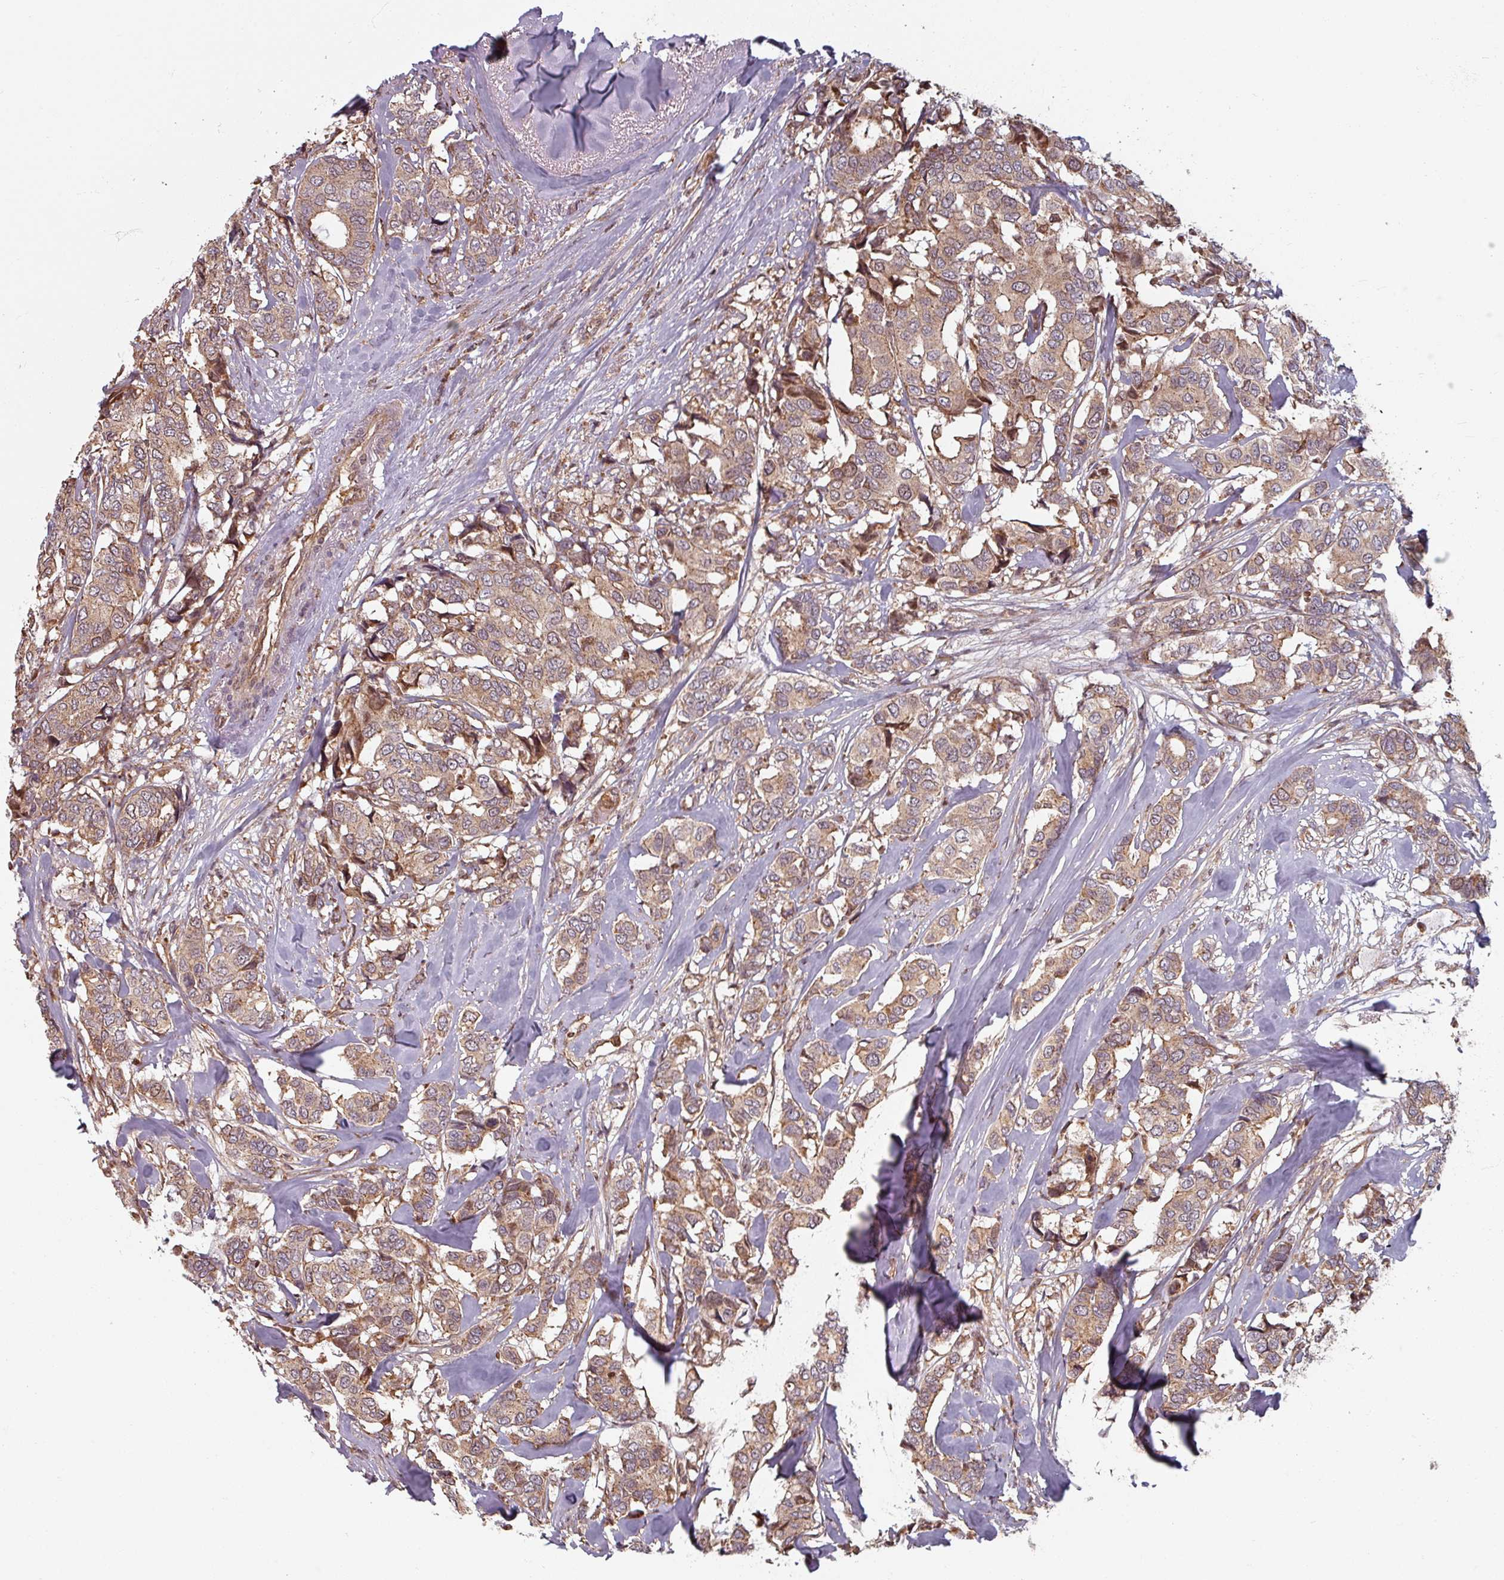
{"staining": {"intensity": "moderate", "quantity": ">75%", "location": "cytoplasmic/membranous"}, "tissue": "breast cancer", "cell_type": "Tumor cells", "image_type": "cancer", "snomed": [{"axis": "morphology", "description": "Duct carcinoma"}, {"axis": "topography", "description": "Breast"}], "caption": "IHC (DAB) staining of human breast cancer (infiltrating ductal carcinoma) shows moderate cytoplasmic/membranous protein expression in about >75% of tumor cells.", "gene": "EID1", "patient": {"sex": "female", "age": 87}}